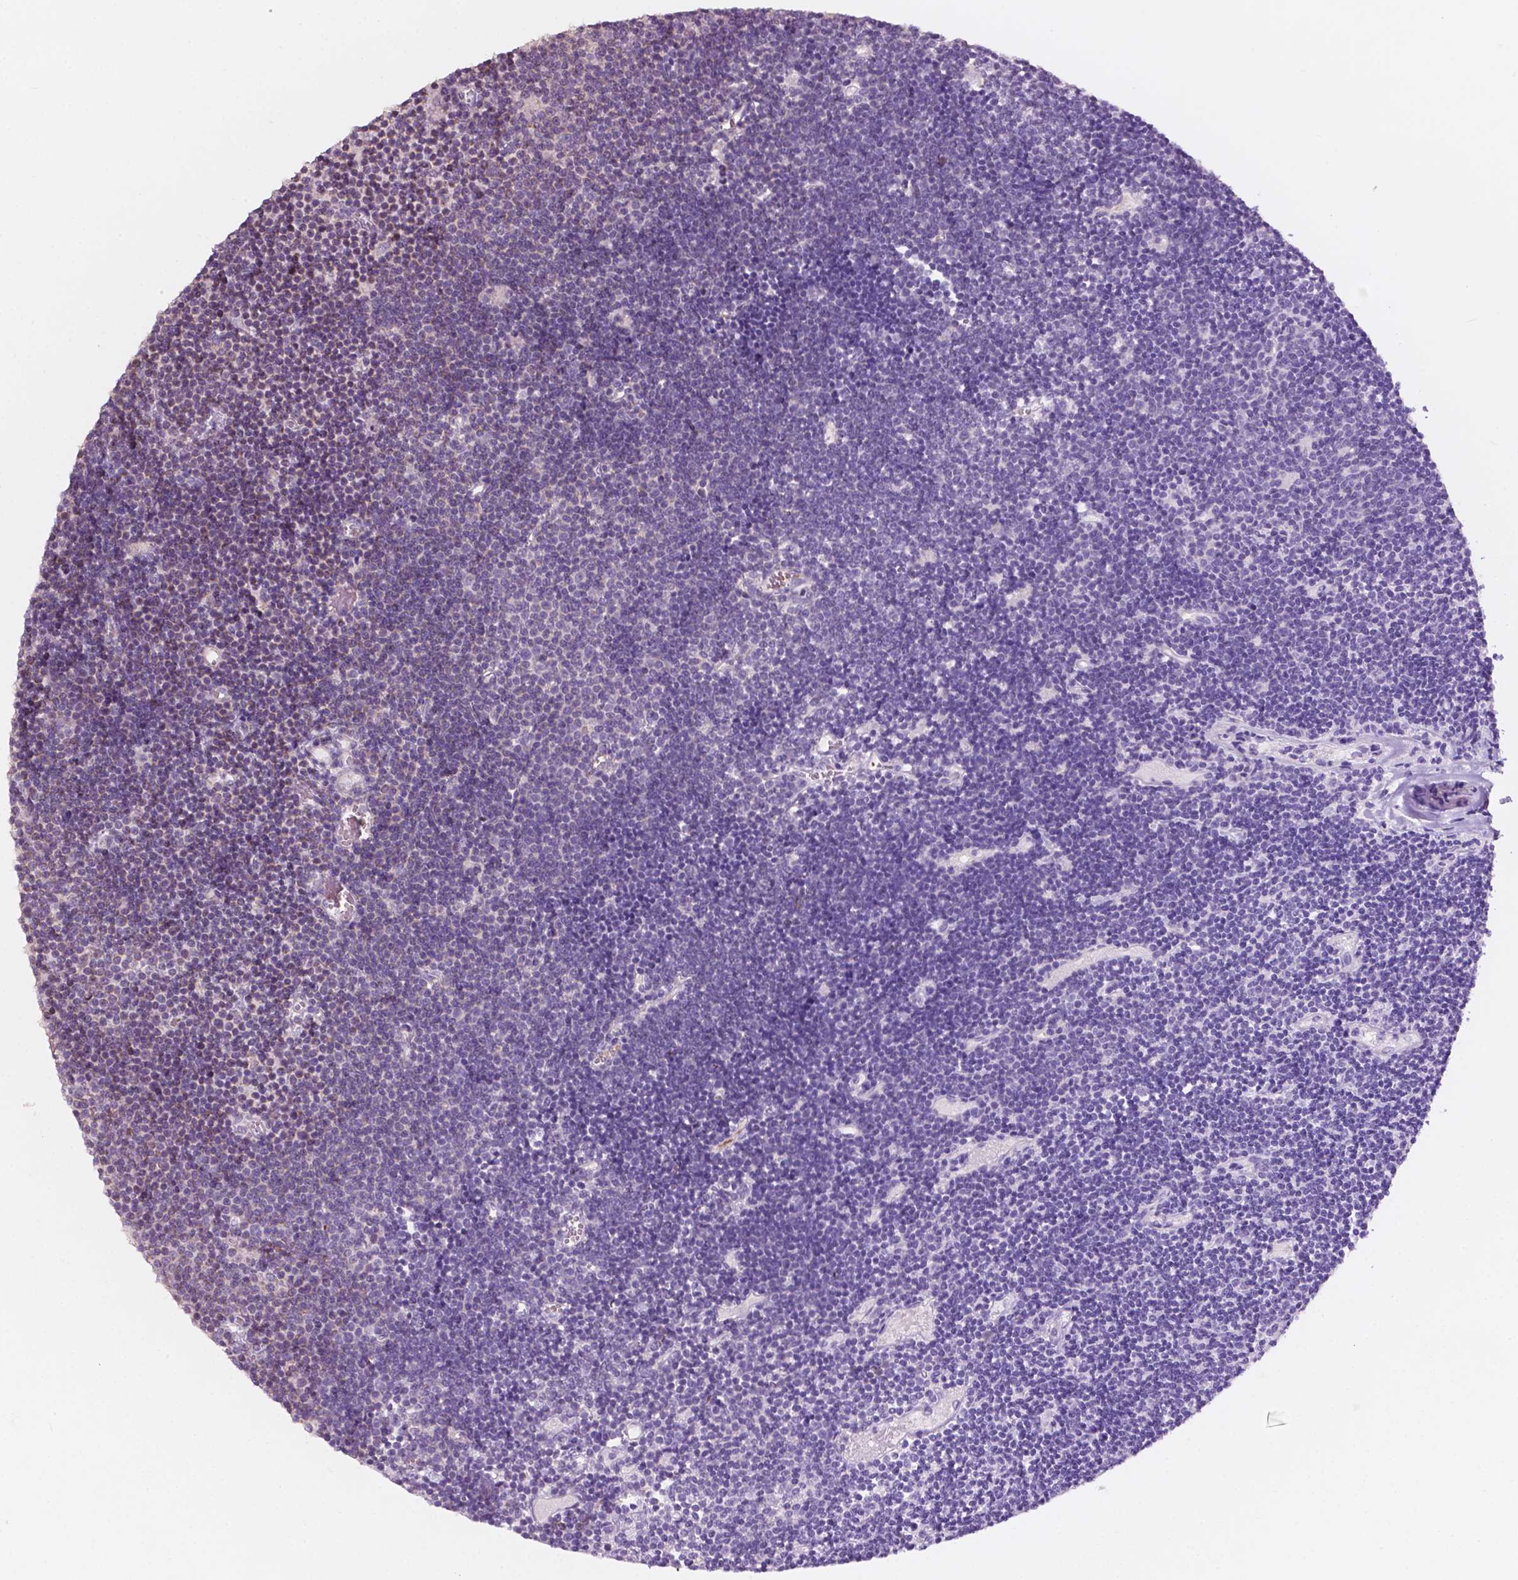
{"staining": {"intensity": "negative", "quantity": "none", "location": "none"}, "tissue": "lymphoma", "cell_type": "Tumor cells", "image_type": "cancer", "snomed": [{"axis": "morphology", "description": "Malignant lymphoma, non-Hodgkin's type, Low grade"}, {"axis": "topography", "description": "Brain"}], "caption": "This is an immunohistochemistry (IHC) photomicrograph of low-grade malignant lymphoma, non-Hodgkin's type. There is no expression in tumor cells.", "gene": "NDUFS1", "patient": {"sex": "female", "age": 66}}